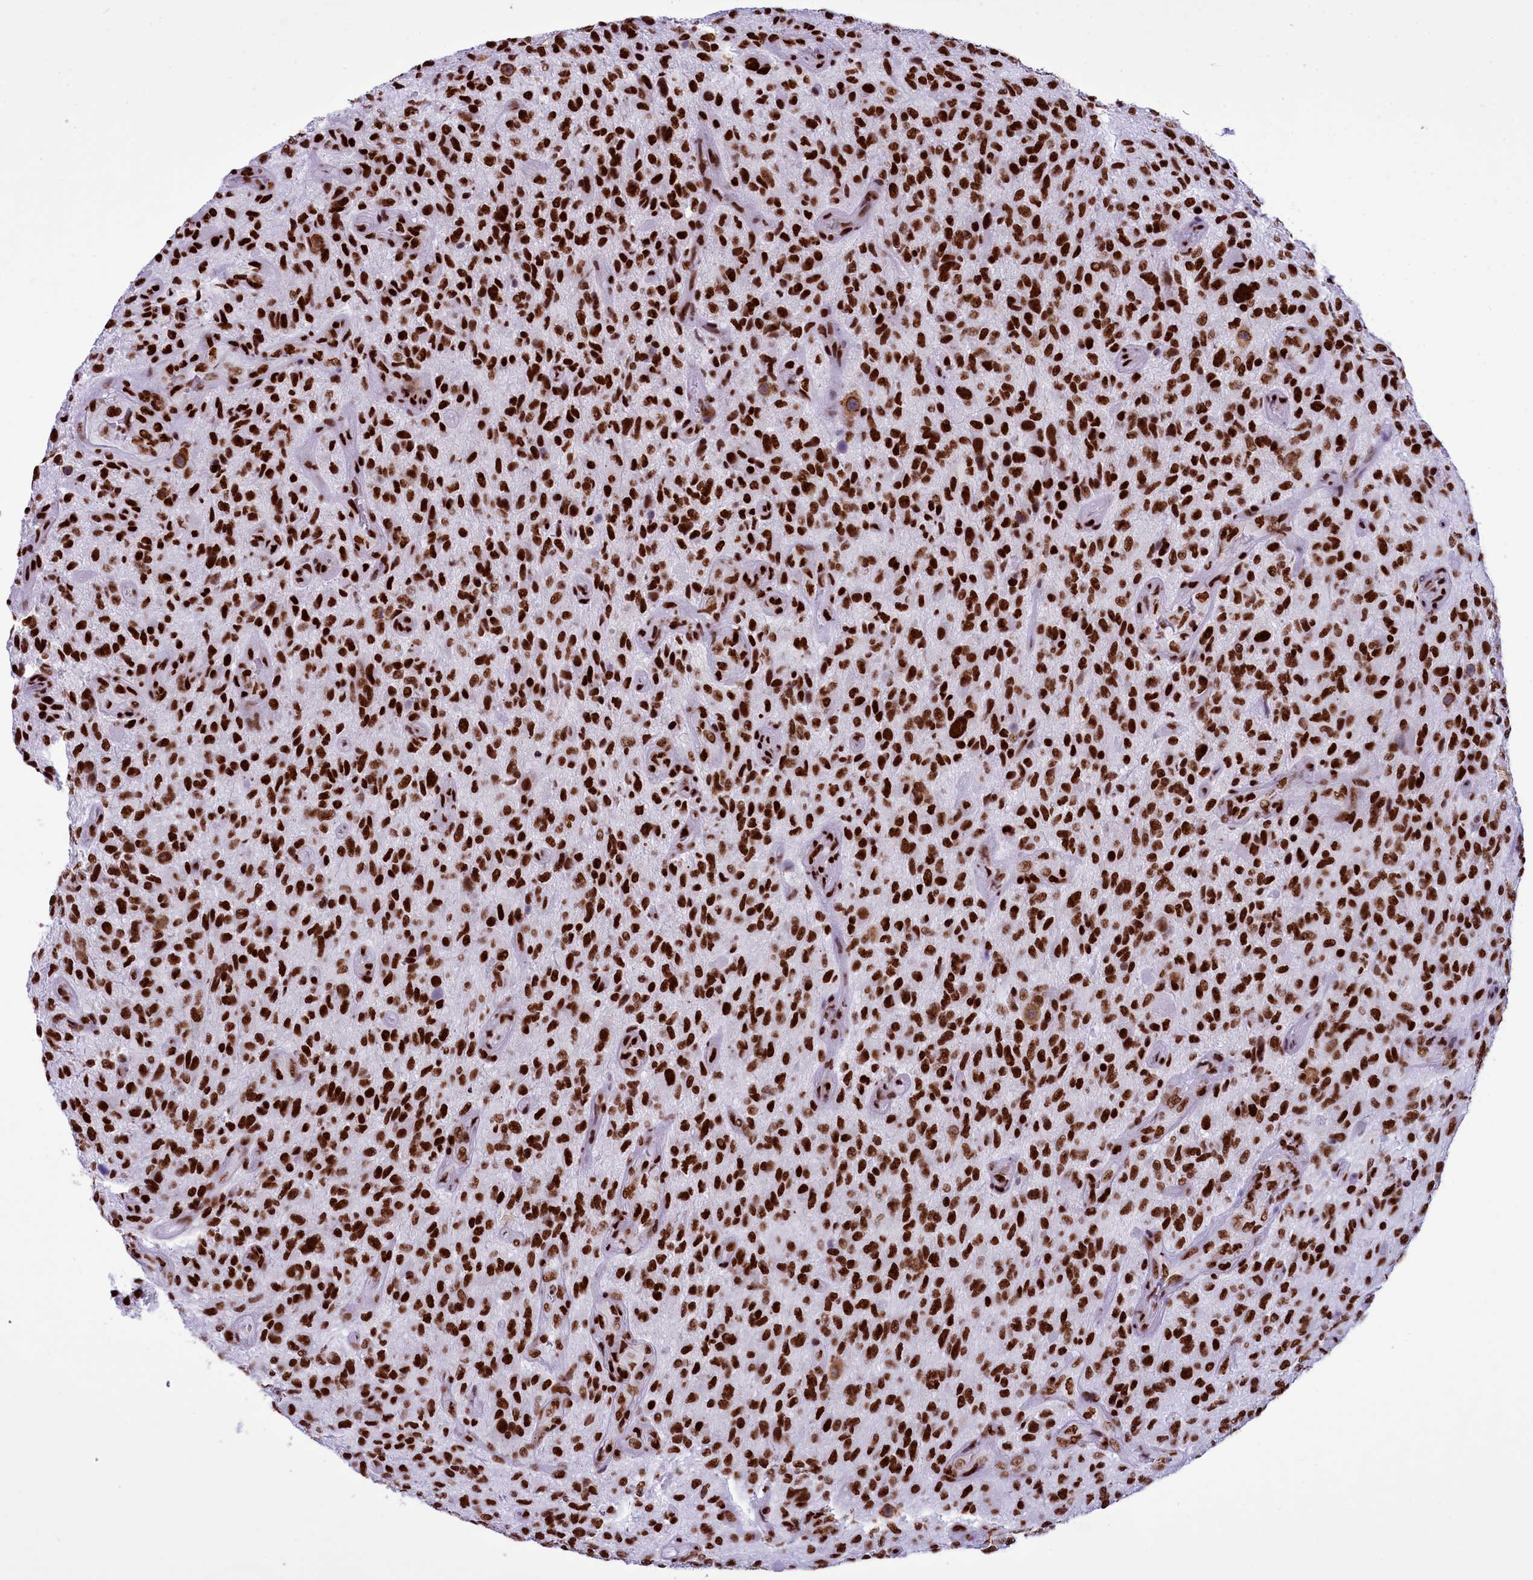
{"staining": {"intensity": "strong", "quantity": ">75%", "location": "nuclear"}, "tissue": "glioma", "cell_type": "Tumor cells", "image_type": "cancer", "snomed": [{"axis": "morphology", "description": "Glioma, malignant, High grade"}, {"axis": "topography", "description": "Brain"}], "caption": "Strong nuclear staining is appreciated in approximately >75% of tumor cells in malignant glioma (high-grade).", "gene": "RALY", "patient": {"sex": "male", "age": 47}}